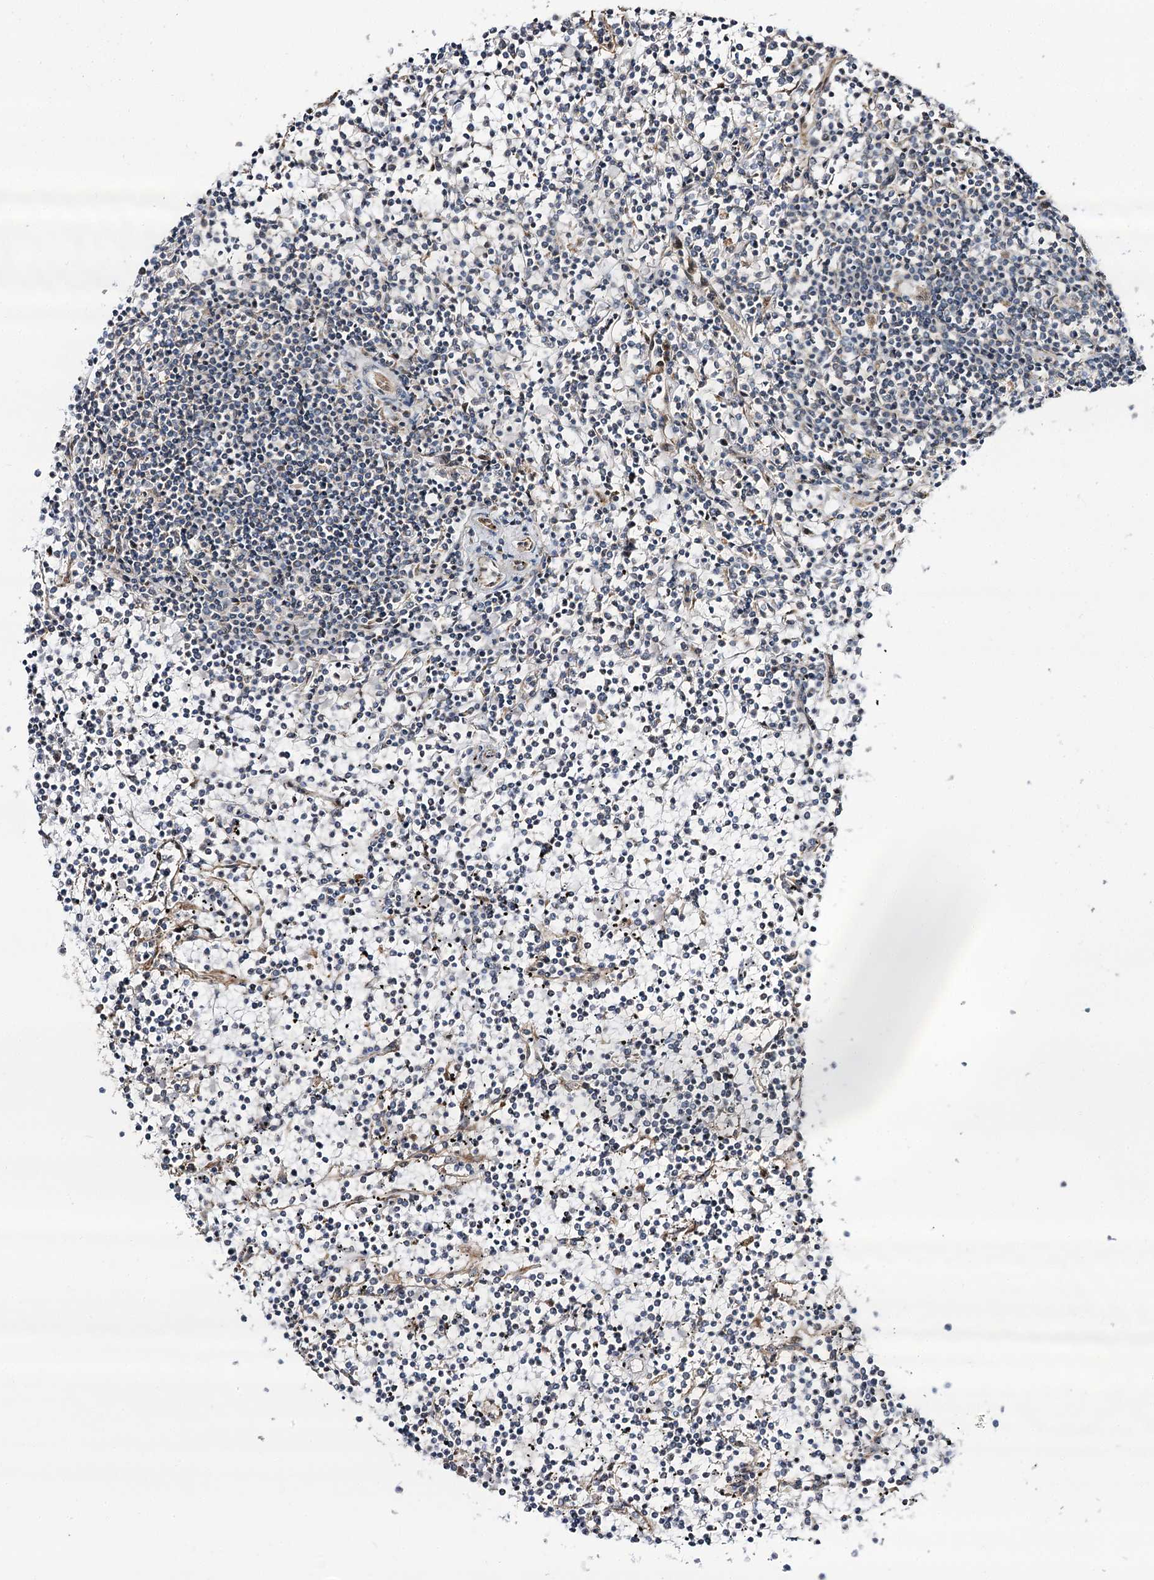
{"staining": {"intensity": "negative", "quantity": "none", "location": "none"}, "tissue": "lymphoma", "cell_type": "Tumor cells", "image_type": "cancer", "snomed": [{"axis": "morphology", "description": "Malignant lymphoma, non-Hodgkin's type, Low grade"}, {"axis": "topography", "description": "Spleen"}], "caption": "Malignant lymphoma, non-Hodgkin's type (low-grade) stained for a protein using immunohistochemistry (IHC) shows no expression tumor cells.", "gene": "C11orf80", "patient": {"sex": "female", "age": 19}}